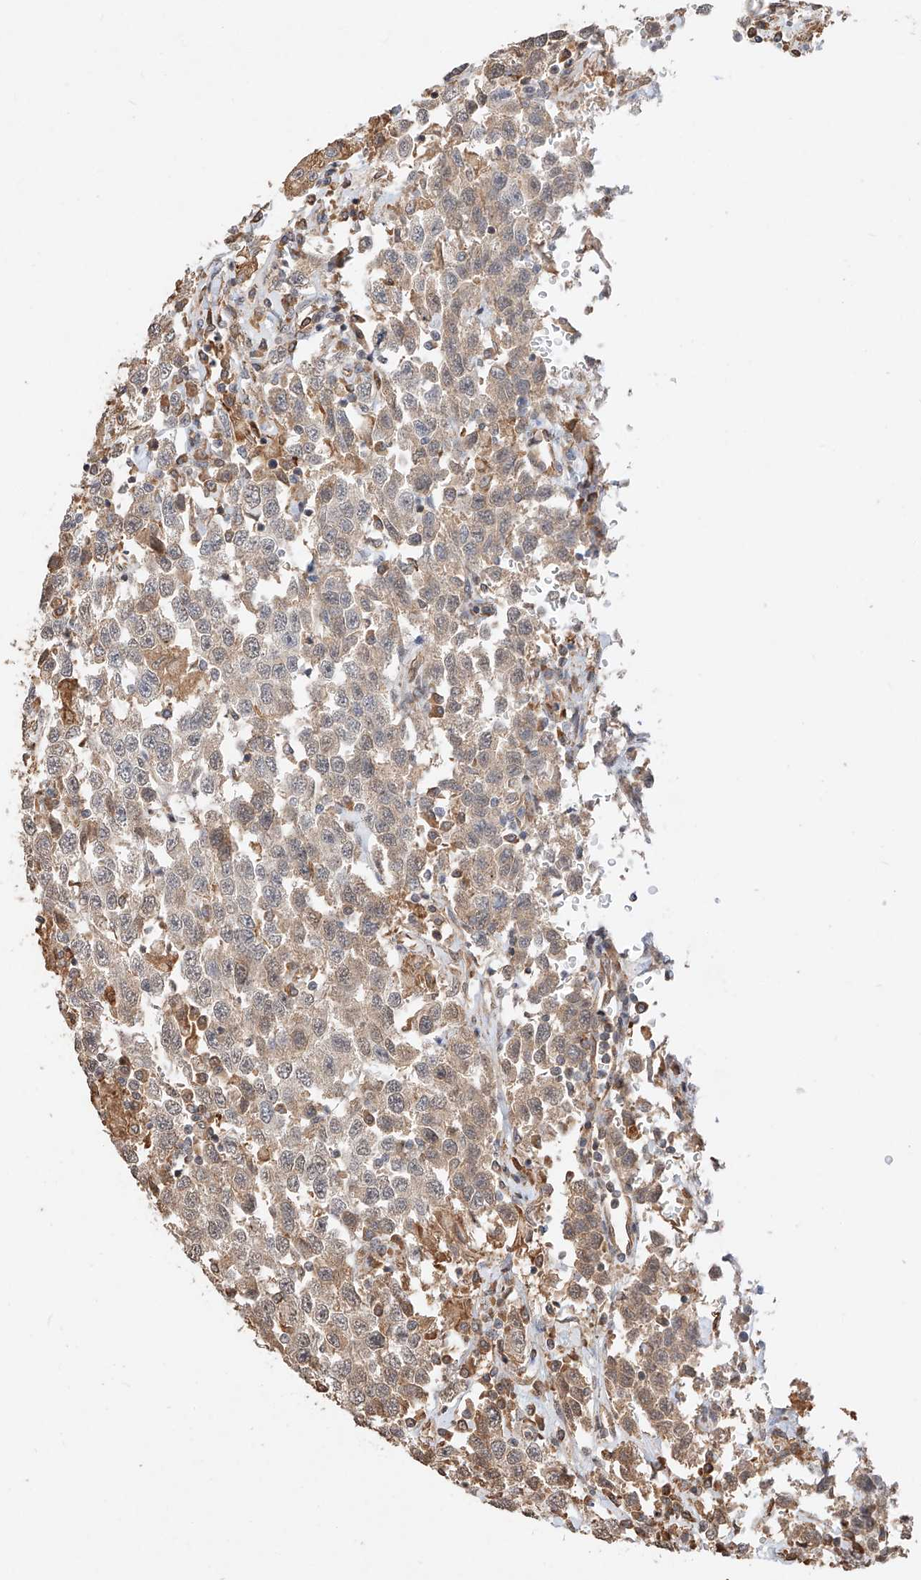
{"staining": {"intensity": "weak", "quantity": "25%-75%", "location": "cytoplasmic/membranous"}, "tissue": "testis cancer", "cell_type": "Tumor cells", "image_type": "cancer", "snomed": [{"axis": "morphology", "description": "Seminoma, NOS"}, {"axis": "topography", "description": "Testis"}], "caption": "Immunohistochemistry photomicrograph of neoplastic tissue: seminoma (testis) stained using immunohistochemistry (IHC) exhibits low levels of weak protein expression localized specifically in the cytoplasmic/membranous of tumor cells, appearing as a cytoplasmic/membranous brown color.", "gene": "SUSD6", "patient": {"sex": "male", "age": 41}}